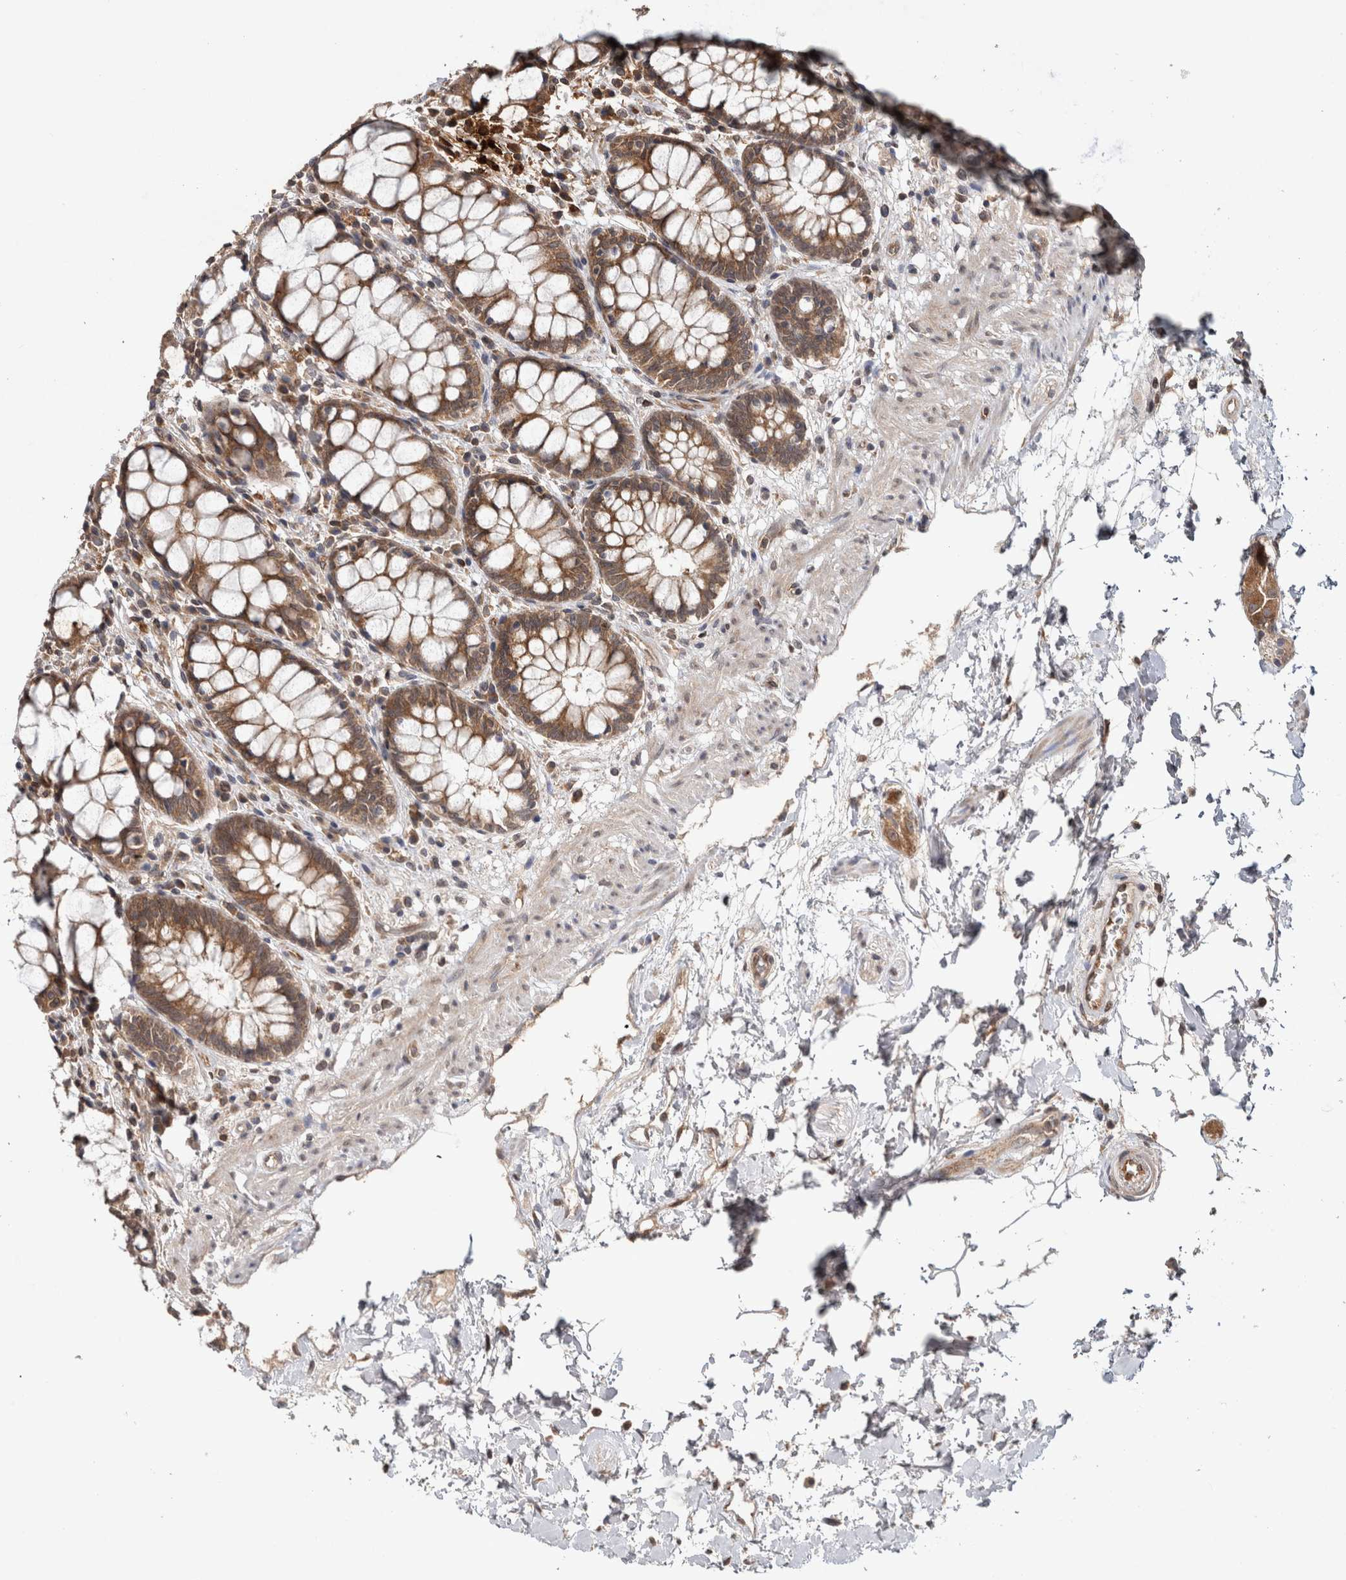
{"staining": {"intensity": "strong", "quantity": ">75%", "location": "cytoplasmic/membranous"}, "tissue": "rectum", "cell_type": "Glandular cells", "image_type": "normal", "snomed": [{"axis": "morphology", "description": "Normal tissue, NOS"}, {"axis": "topography", "description": "Rectum"}], "caption": "A high-resolution image shows immunohistochemistry (IHC) staining of benign rectum, which reveals strong cytoplasmic/membranous expression in about >75% of glandular cells. Nuclei are stained in blue.", "gene": "HMOX2", "patient": {"sex": "male", "age": 64}}